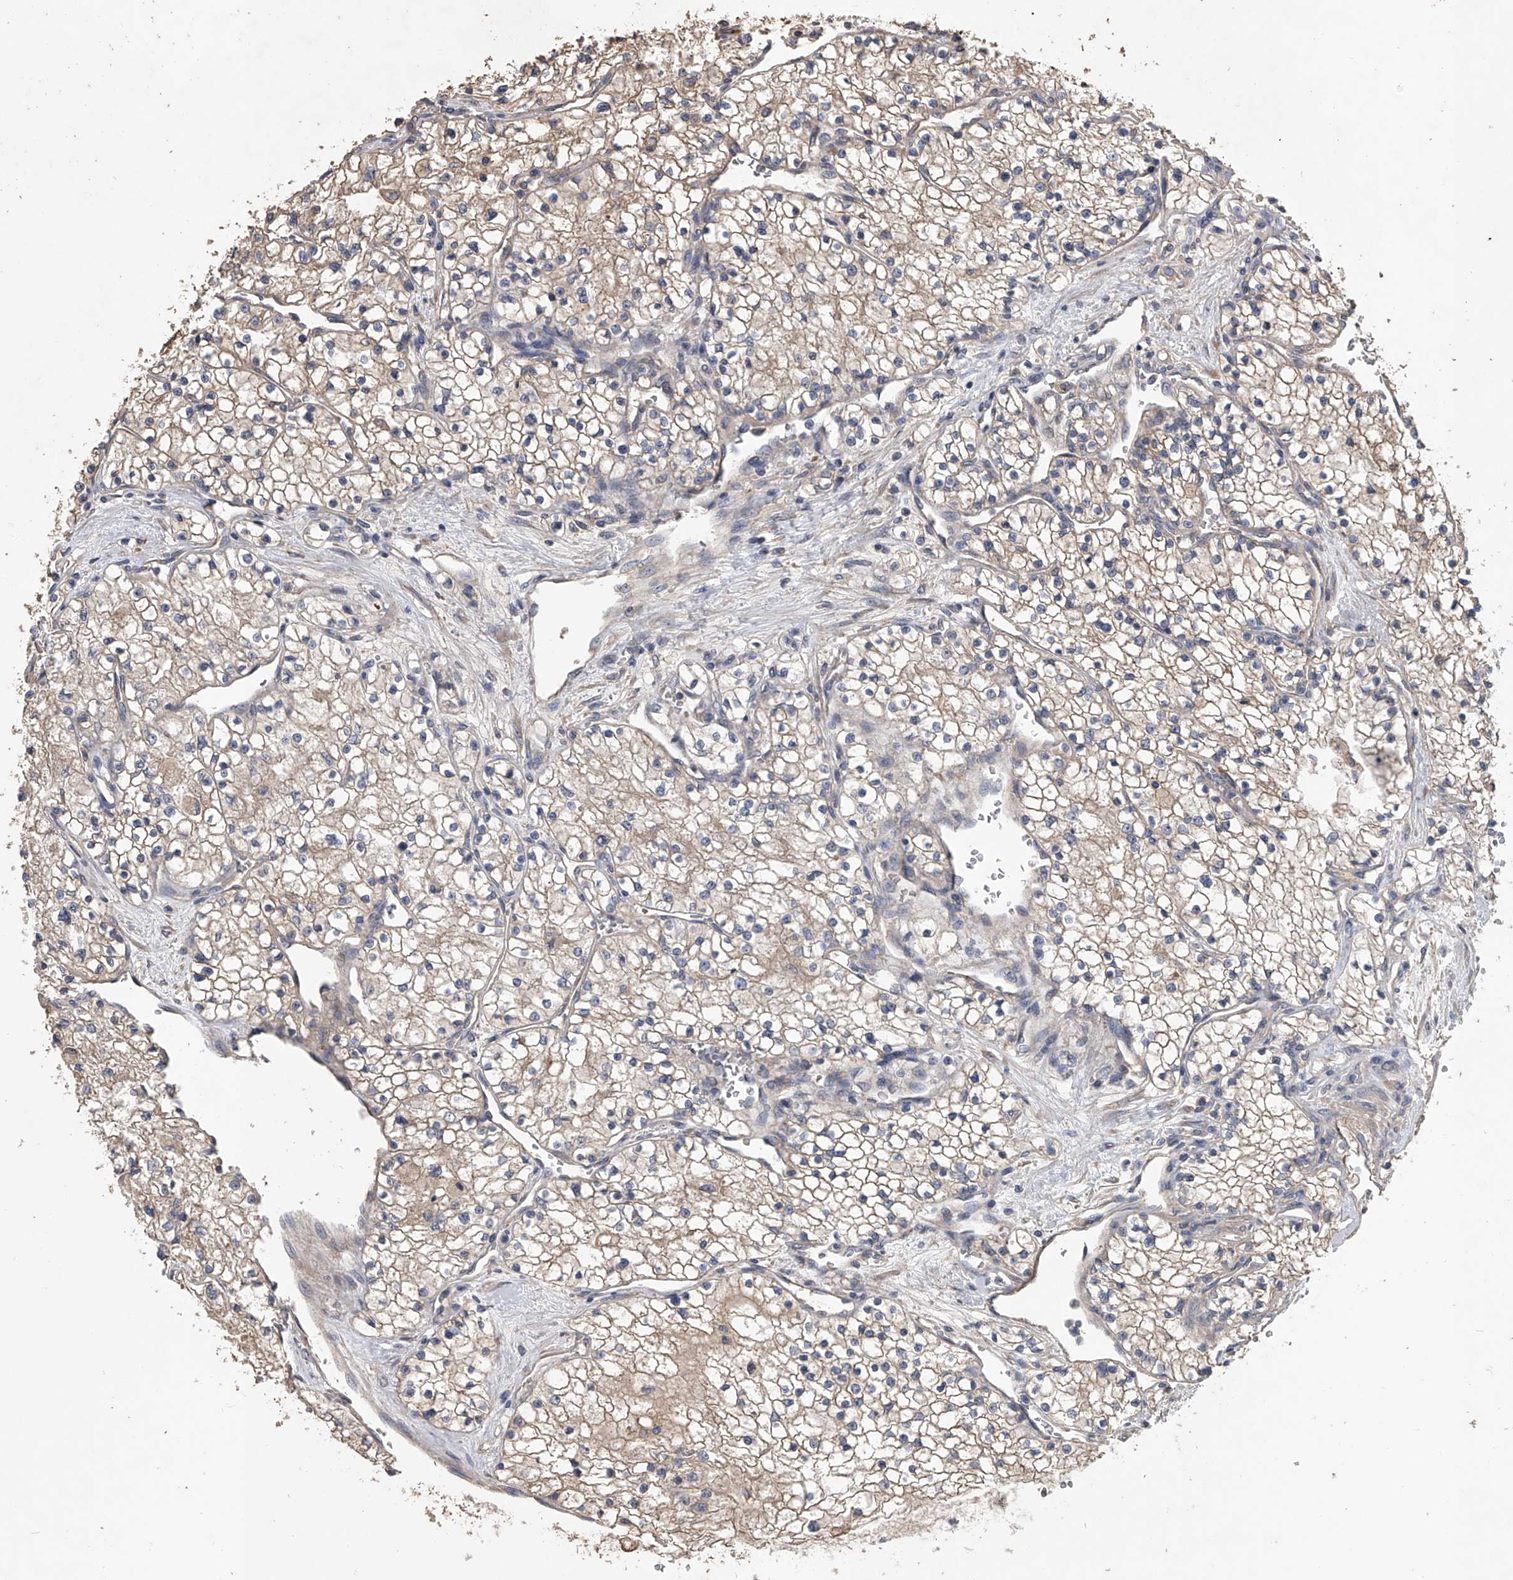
{"staining": {"intensity": "weak", "quantity": ">75%", "location": "cytoplasmic/membranous"}, "tissue": "renal cancer", "cell_type": "Tumor cells", "image_type": "cancer", "snomed": [{"axis": "morphology", "description": "Normal tissue, NOS"}, {"axis": "morphology", "description": "Adenocarcinoma, NOS"}, {"axis": "topography", "description": "Kidney"}], "caption": "Immunohistochemistry (IHC) micrograph of neoplastic tissue: adenocarcinoma (renal) stained using immunohistochemistry exhibits low levels of weak protein expression localized specifically in the cytoplasmic/membranous of tumor cells, appearing as a cytoplasmic/membranous brown color.", "gene": "ZNF343", "patient": {"sex": "male", "age": 68}}